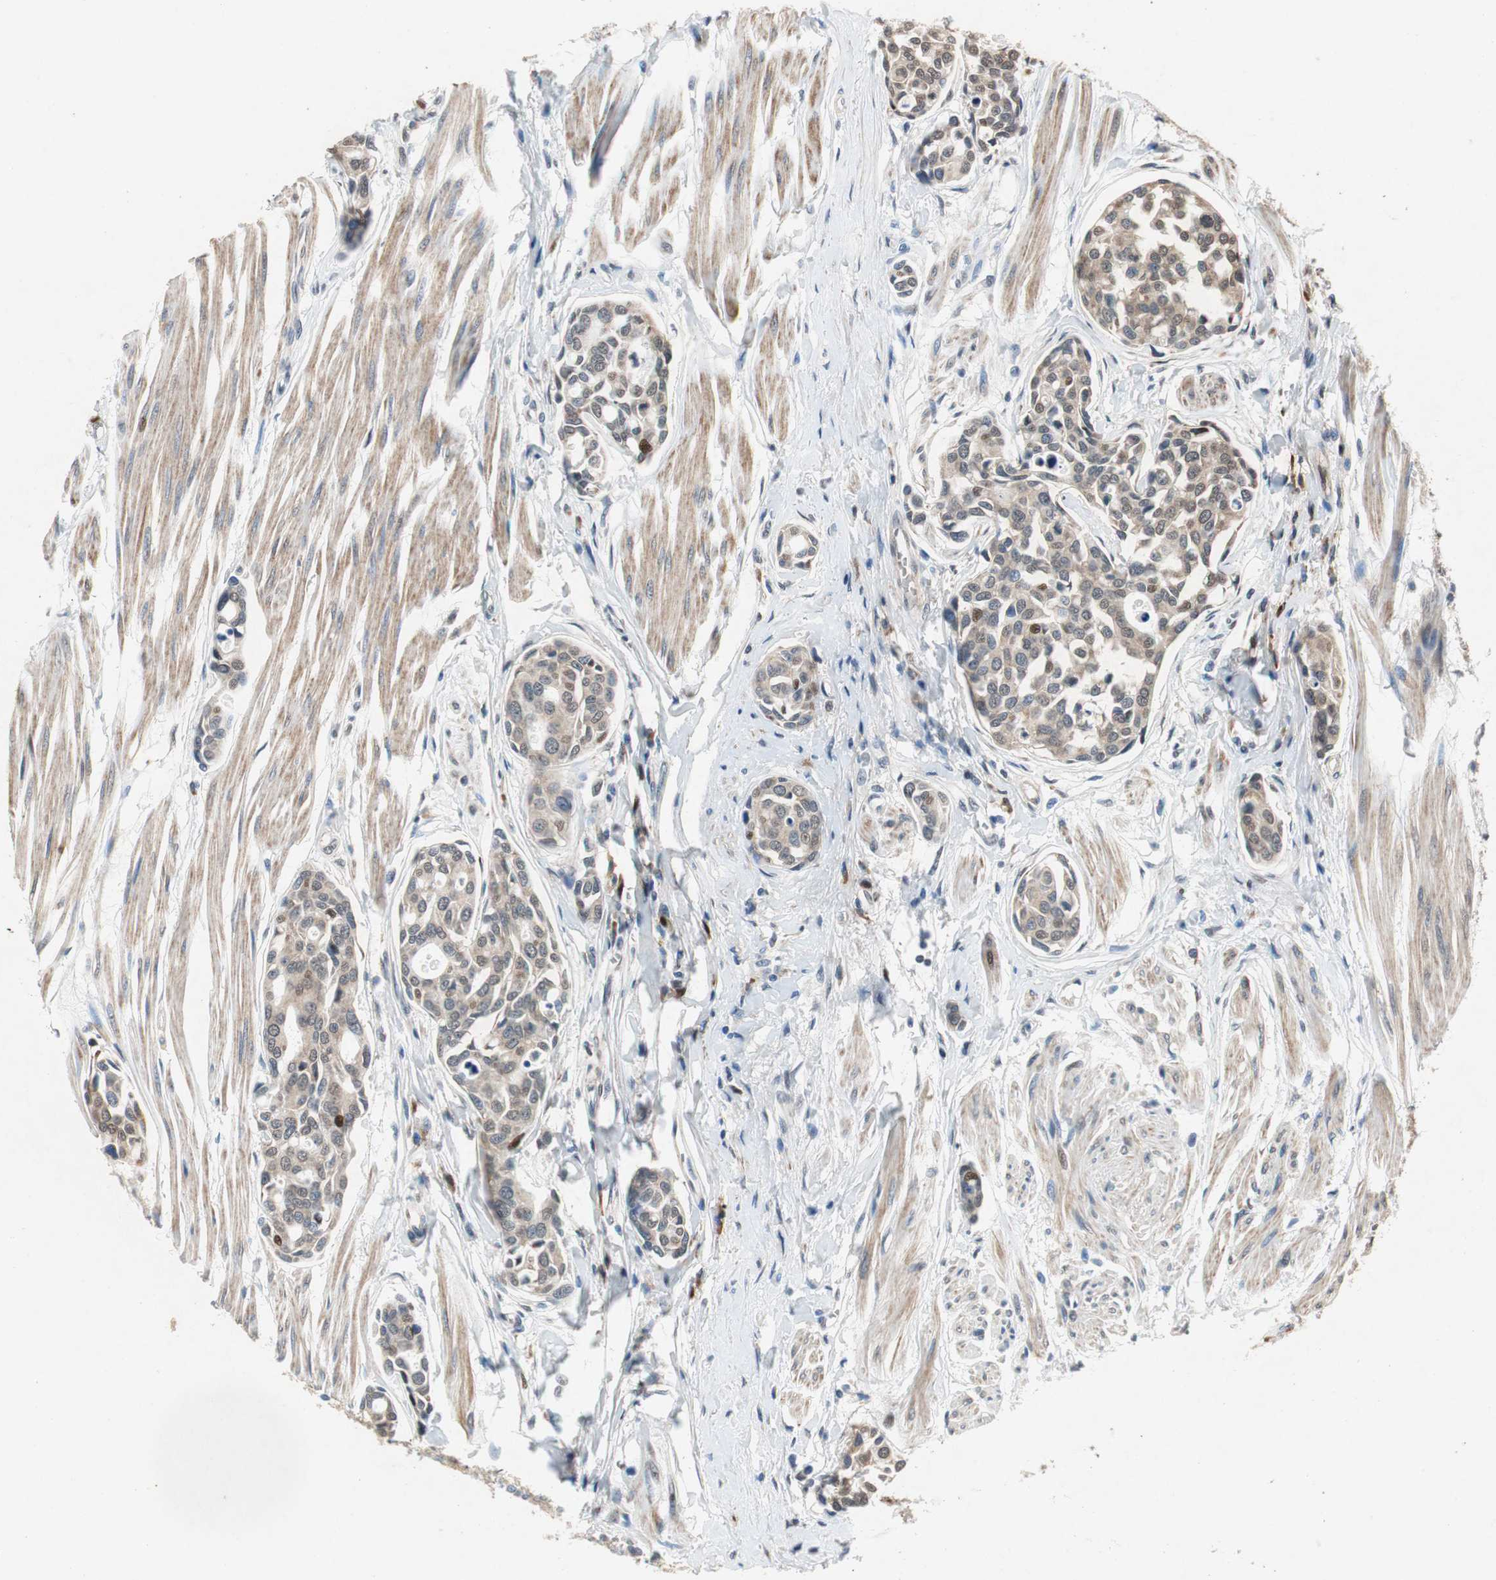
{"staining": {"intensity": "weak", "quantity": ">75%", "location": "cytoplasmic/membranous,nuclear"}, "tissue": "urothelial cancer", "cell_type": "Tumor cells", "image_type": "cancer", "snomed": [{"axis": "morphology", "description": "Urothelial carcinoma, High grade"}, {"axis": "topography", "description": "Urinary bladder"}], "caption": "DAB (3,3'-diaminobenzidine) immunohistochemical staining of urothelial cancer demonstrates weak cytoplasmic/membranous and nuclear protein staining in approximately >75% of tumor cells.", "gene": "RPL35", "patient": {"sex": "male", "age": 78}}